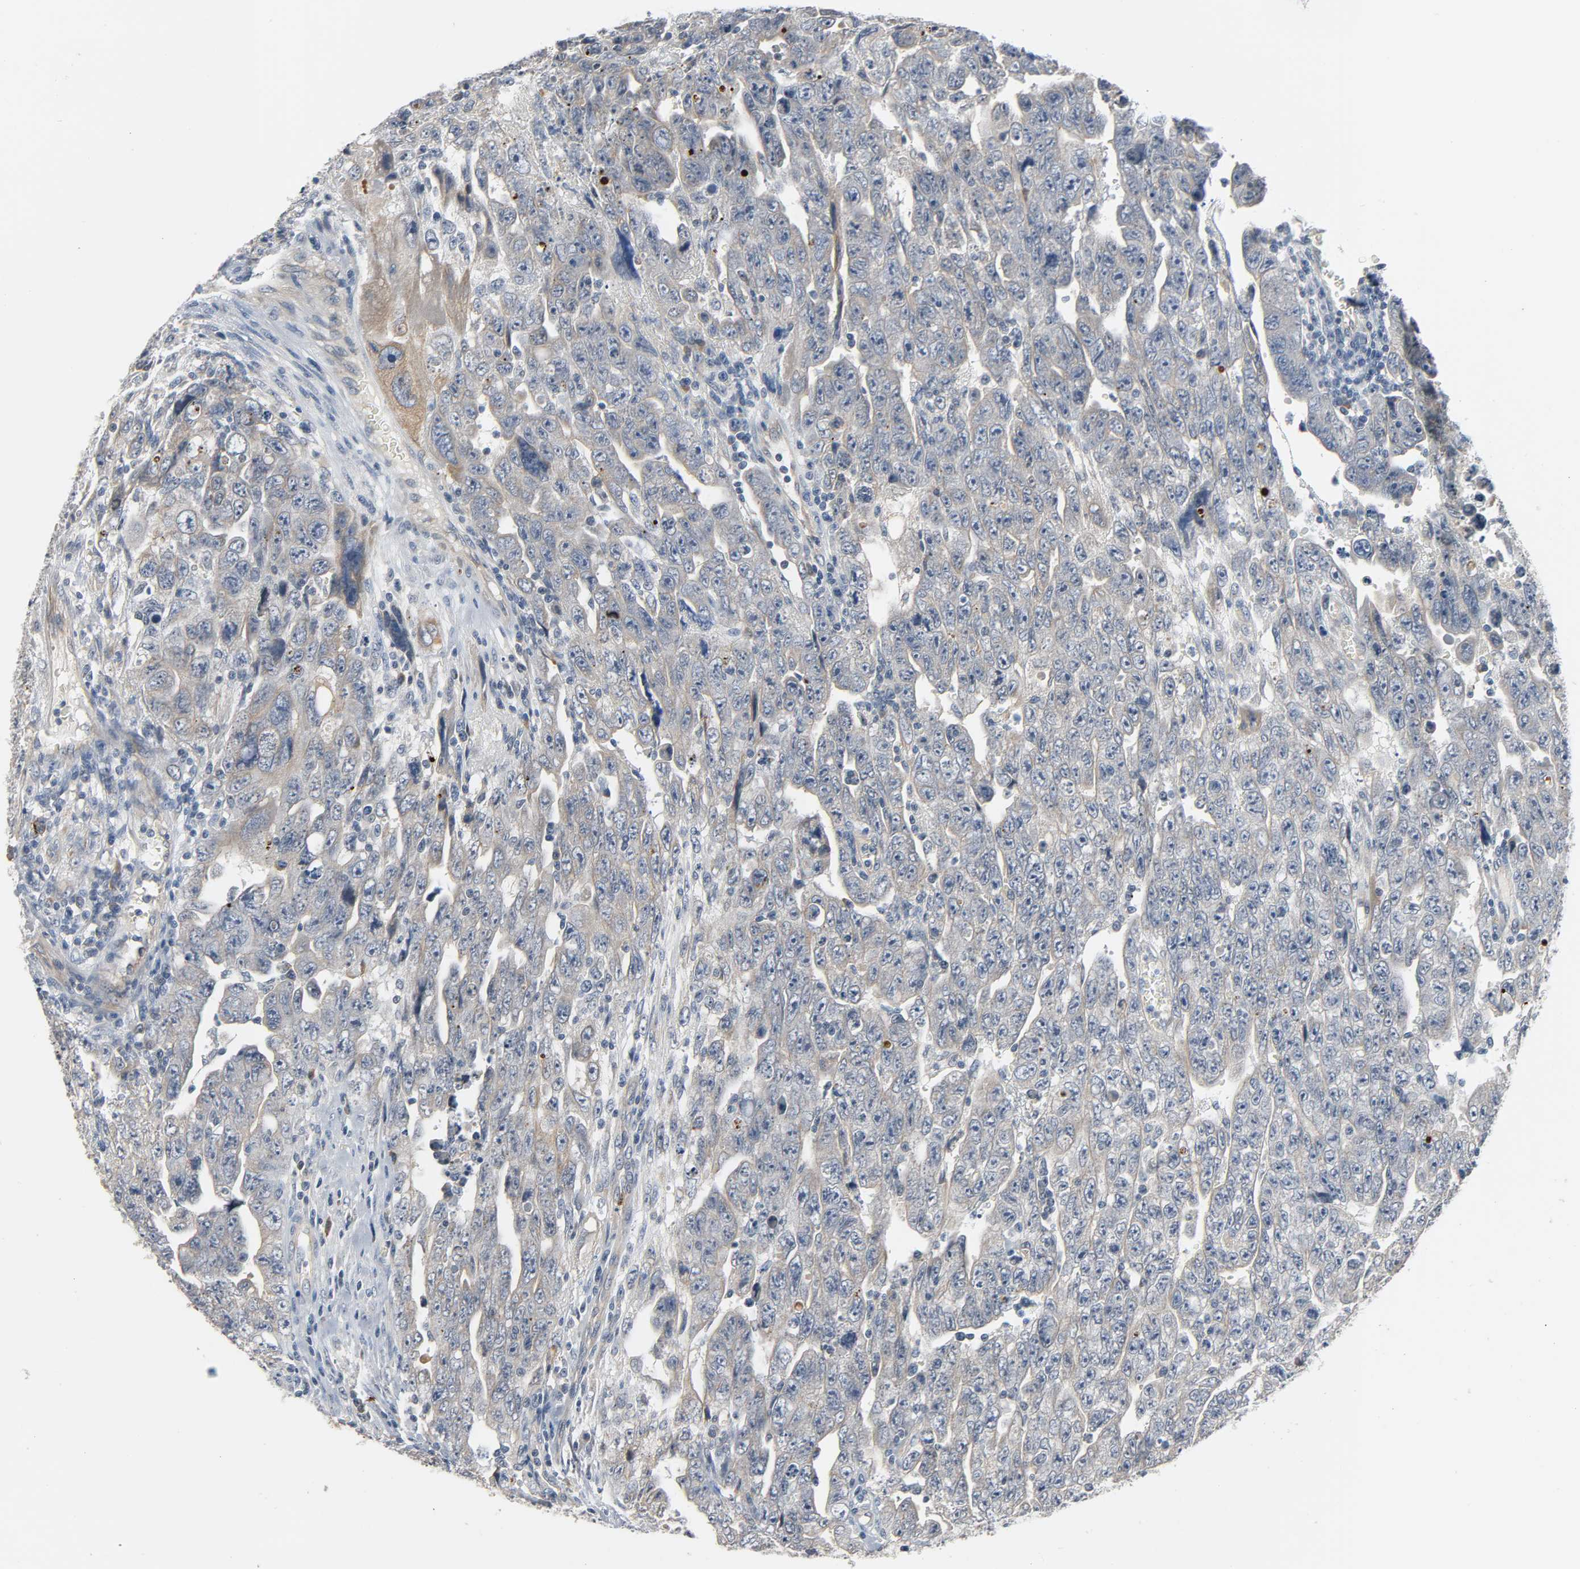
{"staining": {"intensity": "weak", "quantity": "<25%", "location": "cytoplasmic/membranous"}, "tissue": "testis cancer", "cell_type": "Tumor cells", "image_type": "cancer", "snomed": [{"axis": "morphology", "description": "Carcinoma, Embryonal, NOS"}, {"axis": "topography", "description": "Testis"}], "caption": "Immunohistochemistry (IHC) of human testis cancer (embryonal carcinoma) demonstrates no expression in tumor cells.", "gene": "LIMCH1", "patient": {"sex": "male", "age": 28}}